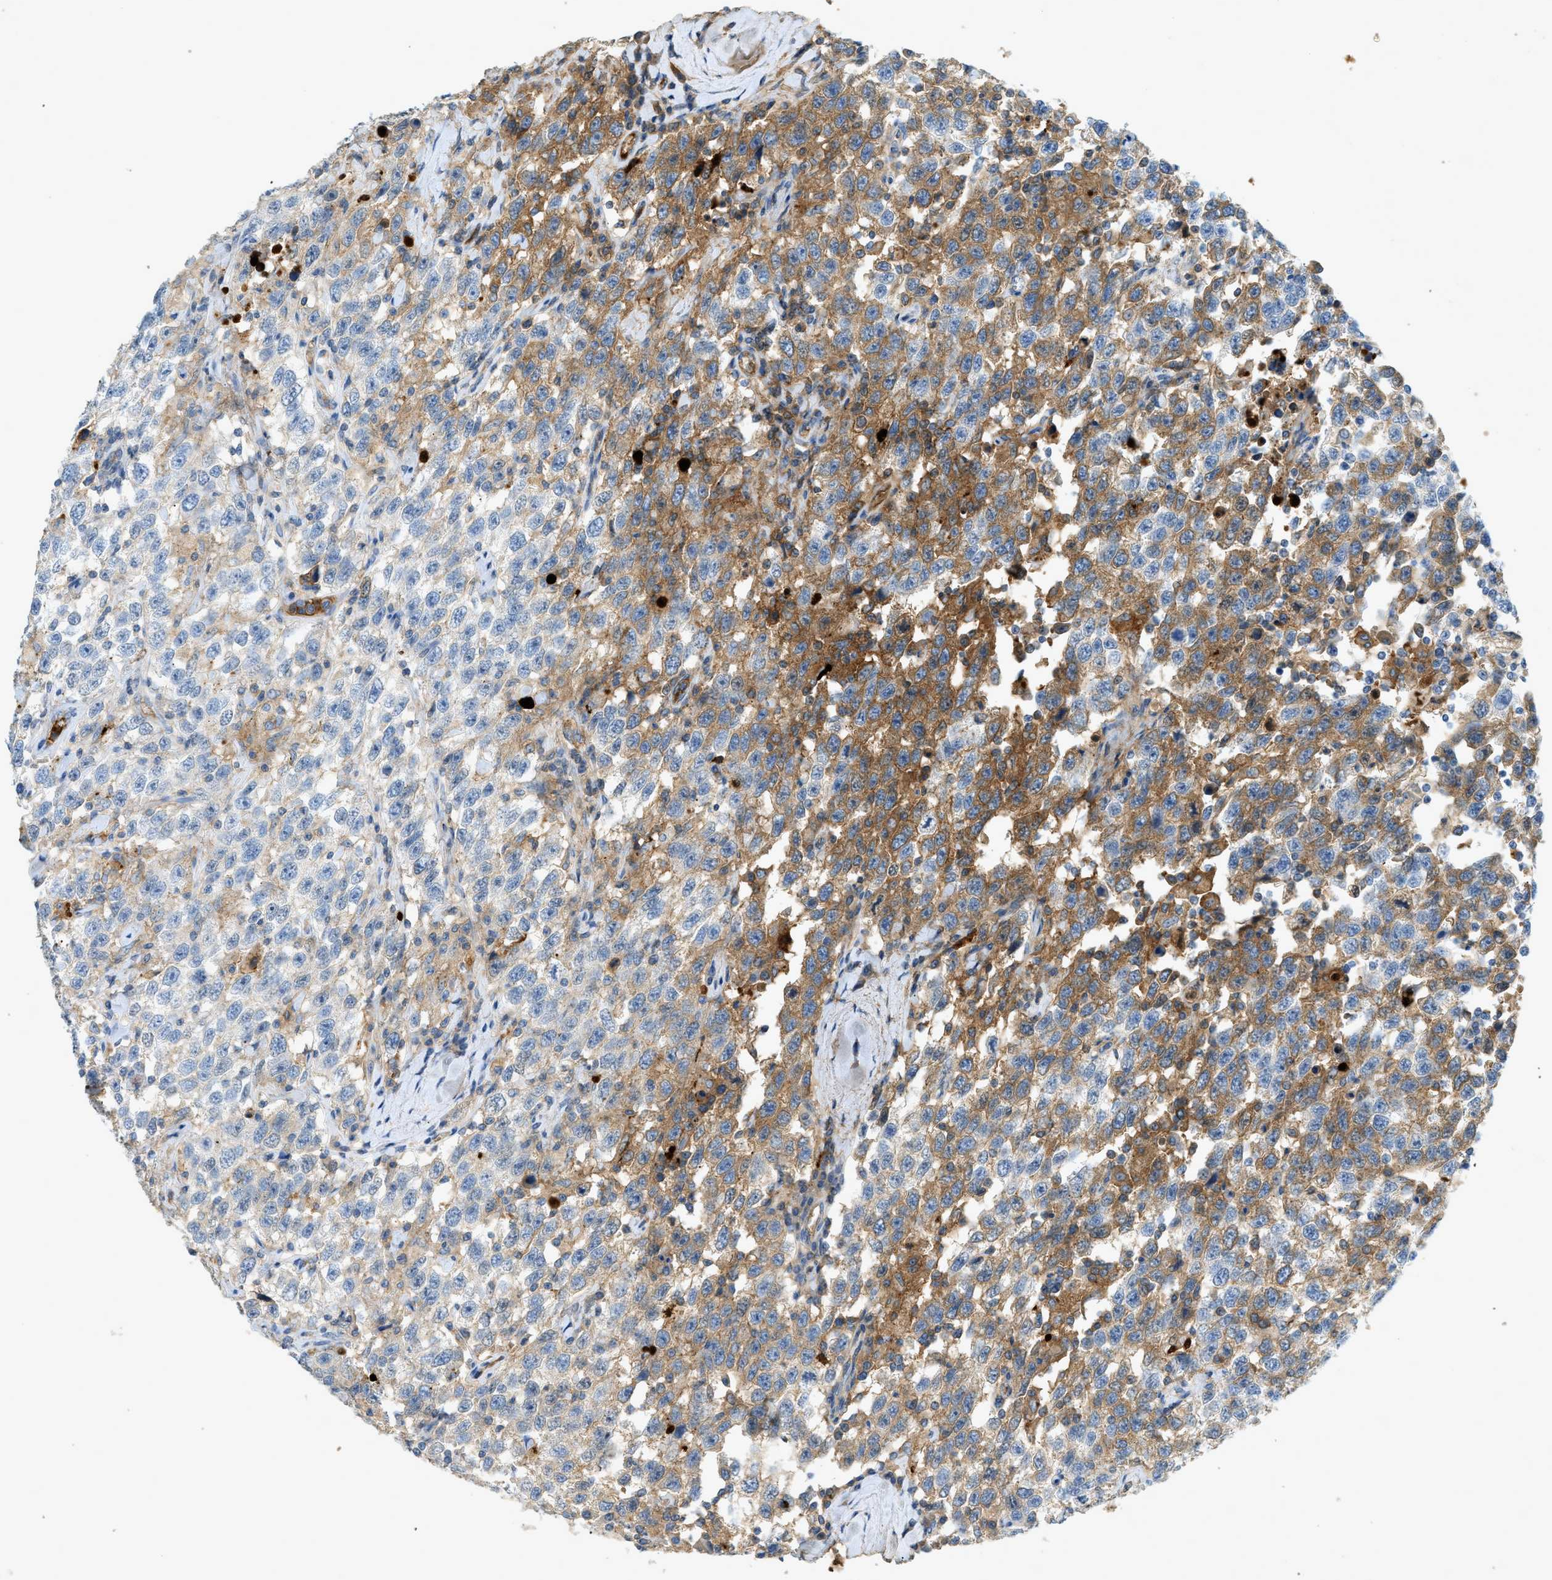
{"staining": {"intensity": "moderate", "quantity": "25%-75%", "location": "cytoplasmic/membranous"}, "tissue": "testis cancer", "cell_type": "Tumor cells", "image_type": "cancer", "snomed": [{"axis": "morphology", "description": "Seminoma, NOS"}, {"axis": "topography", "description": "Testis"}], "caption": "Protein positivity by immunohistochemistry (IHC) shows moderate cytoplasmic/membranous staining in about 25%-75% of tumor cells in testis cancer (seminoma). Using DAB (brown) and hematoxylin (blue) stains, captured at high magnification using brightfield microscopy.", "gene": "F2", "patient": {"sex": "male", "age": 41}}